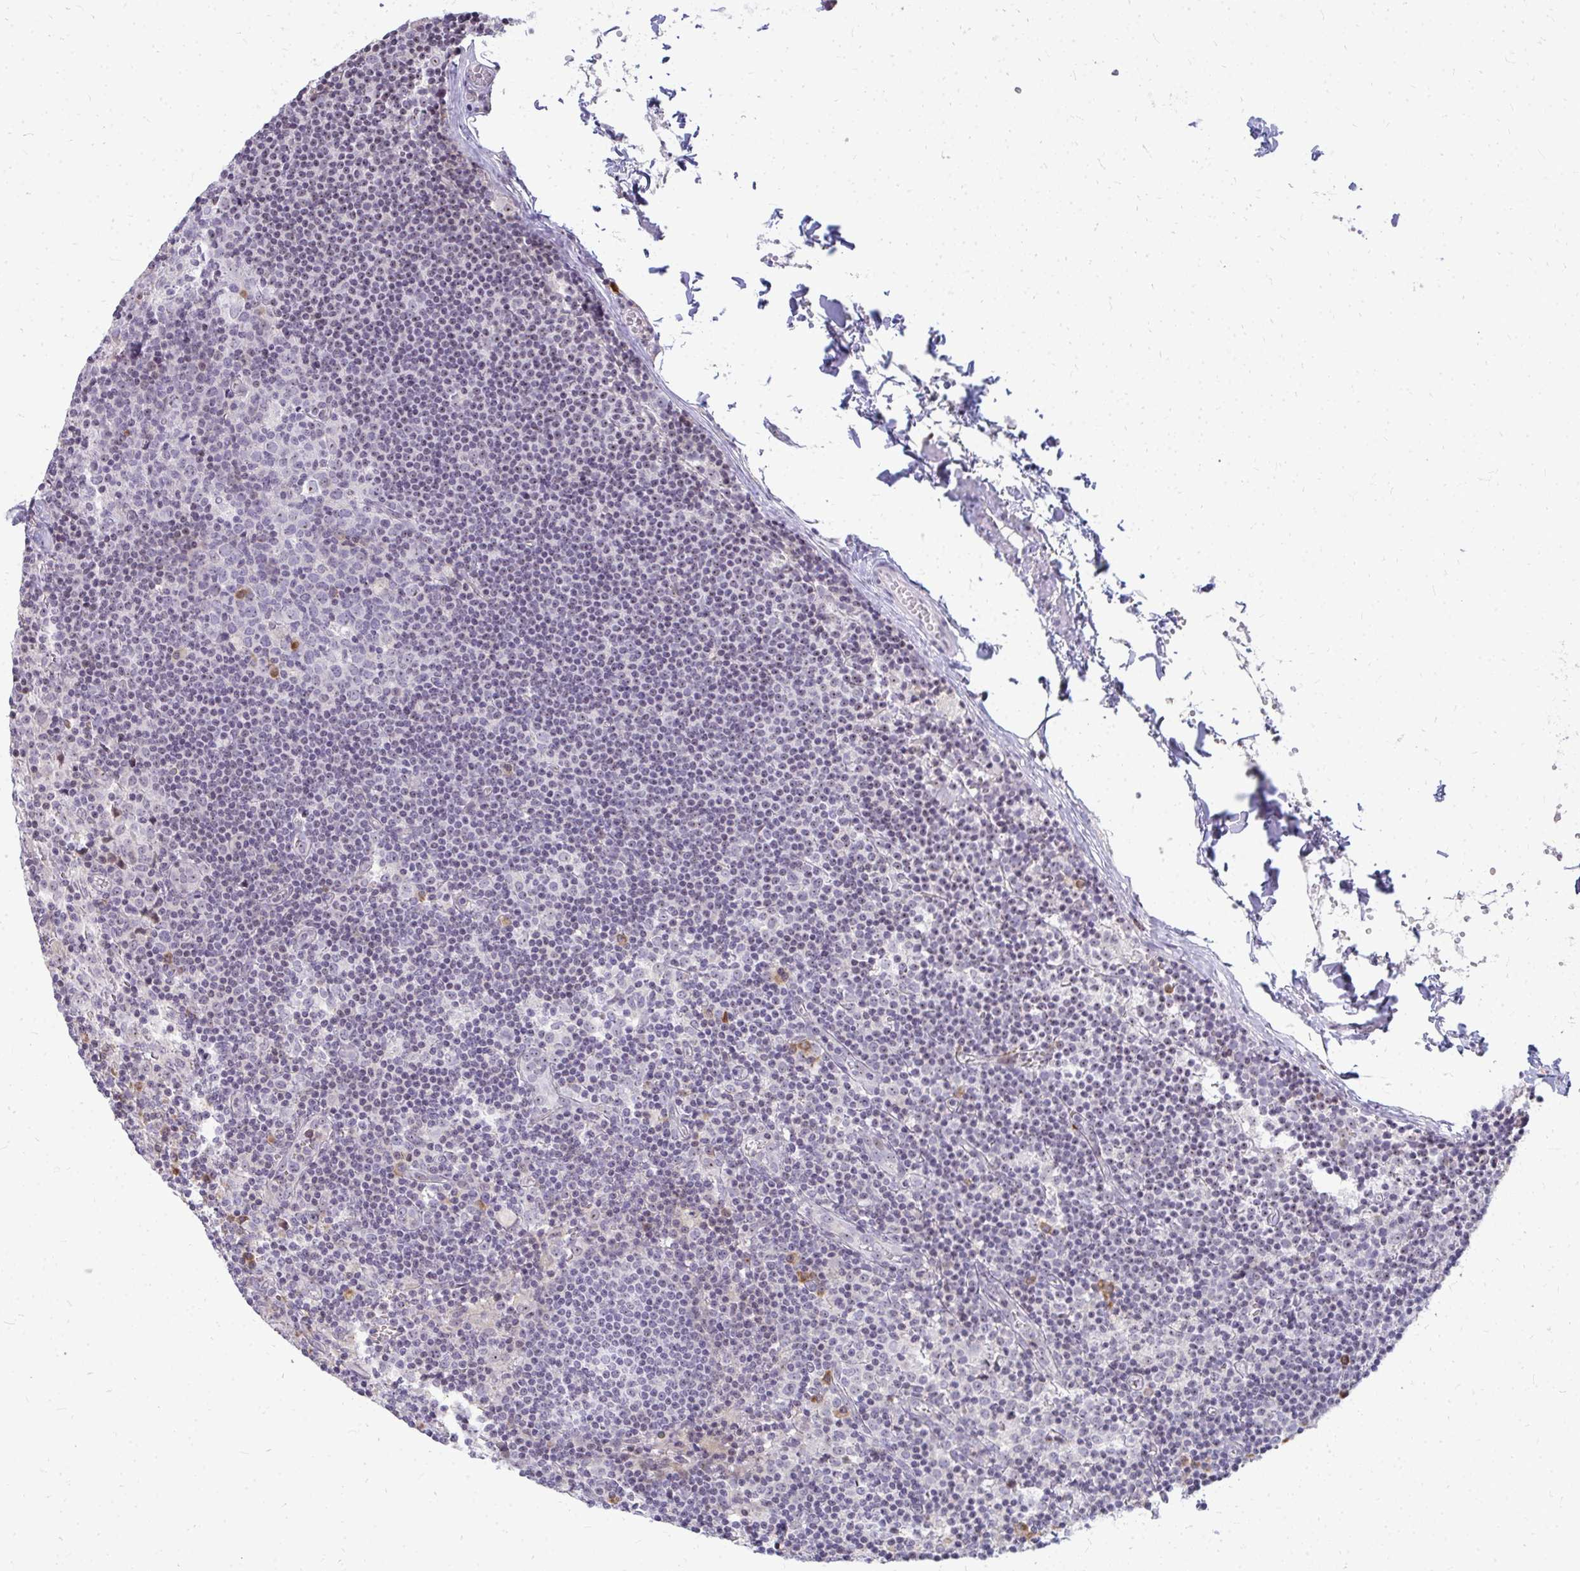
{"staining": {"intensity": "weak", "quantity": "<25%", "location": "nuclear"}, "tissue": "lymph node", "cell_type": "Germinal center cells", "image_type": "normal", "snomed": [{"axis": "morphology", "description": "Normal tissue, NOS"}, {"axis": "topography", "description": "Lymph node"}], "caption": "Lymph node stained for a protein using immunohistochemistry demonstrates no positivity germinal center cells.", "gene": "FAM9A", "patient": {"sex": "female", "age": 45}}